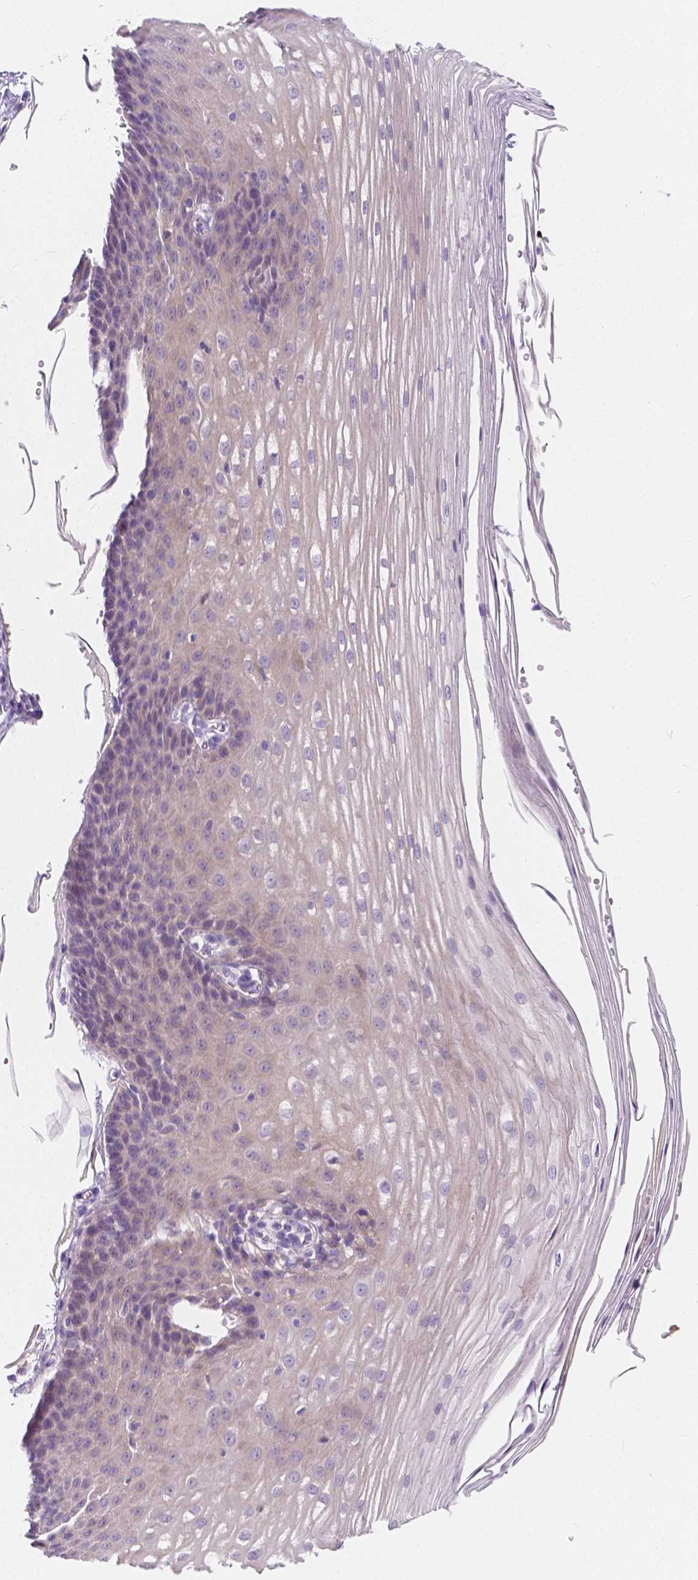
{"staining": {"intensity": "negative", "quantity": "none", "location": "none"}, "tissue": "esophagus", "cell_type": "Squamous epithelial cells", "image_type": "normal", "snomed": [{"axis": "morphology", "description": "Normal tissue, NOS"}, {"axis": "topography", "description": "Esophagus"}], "caption": "IHC photomicrograph of normal esophagus: esophagus stained with DAB shows no significant protein expression in squamous epithelial cells. (Stains: DAB (3,3'-diaminobenzidine) immunohistochemistry with hematoxylin counter stain, Microscopy: brightfield microscopy at high magnification).", "gene": "RNF186", "patient": {"sex": "male", "age": 62}}